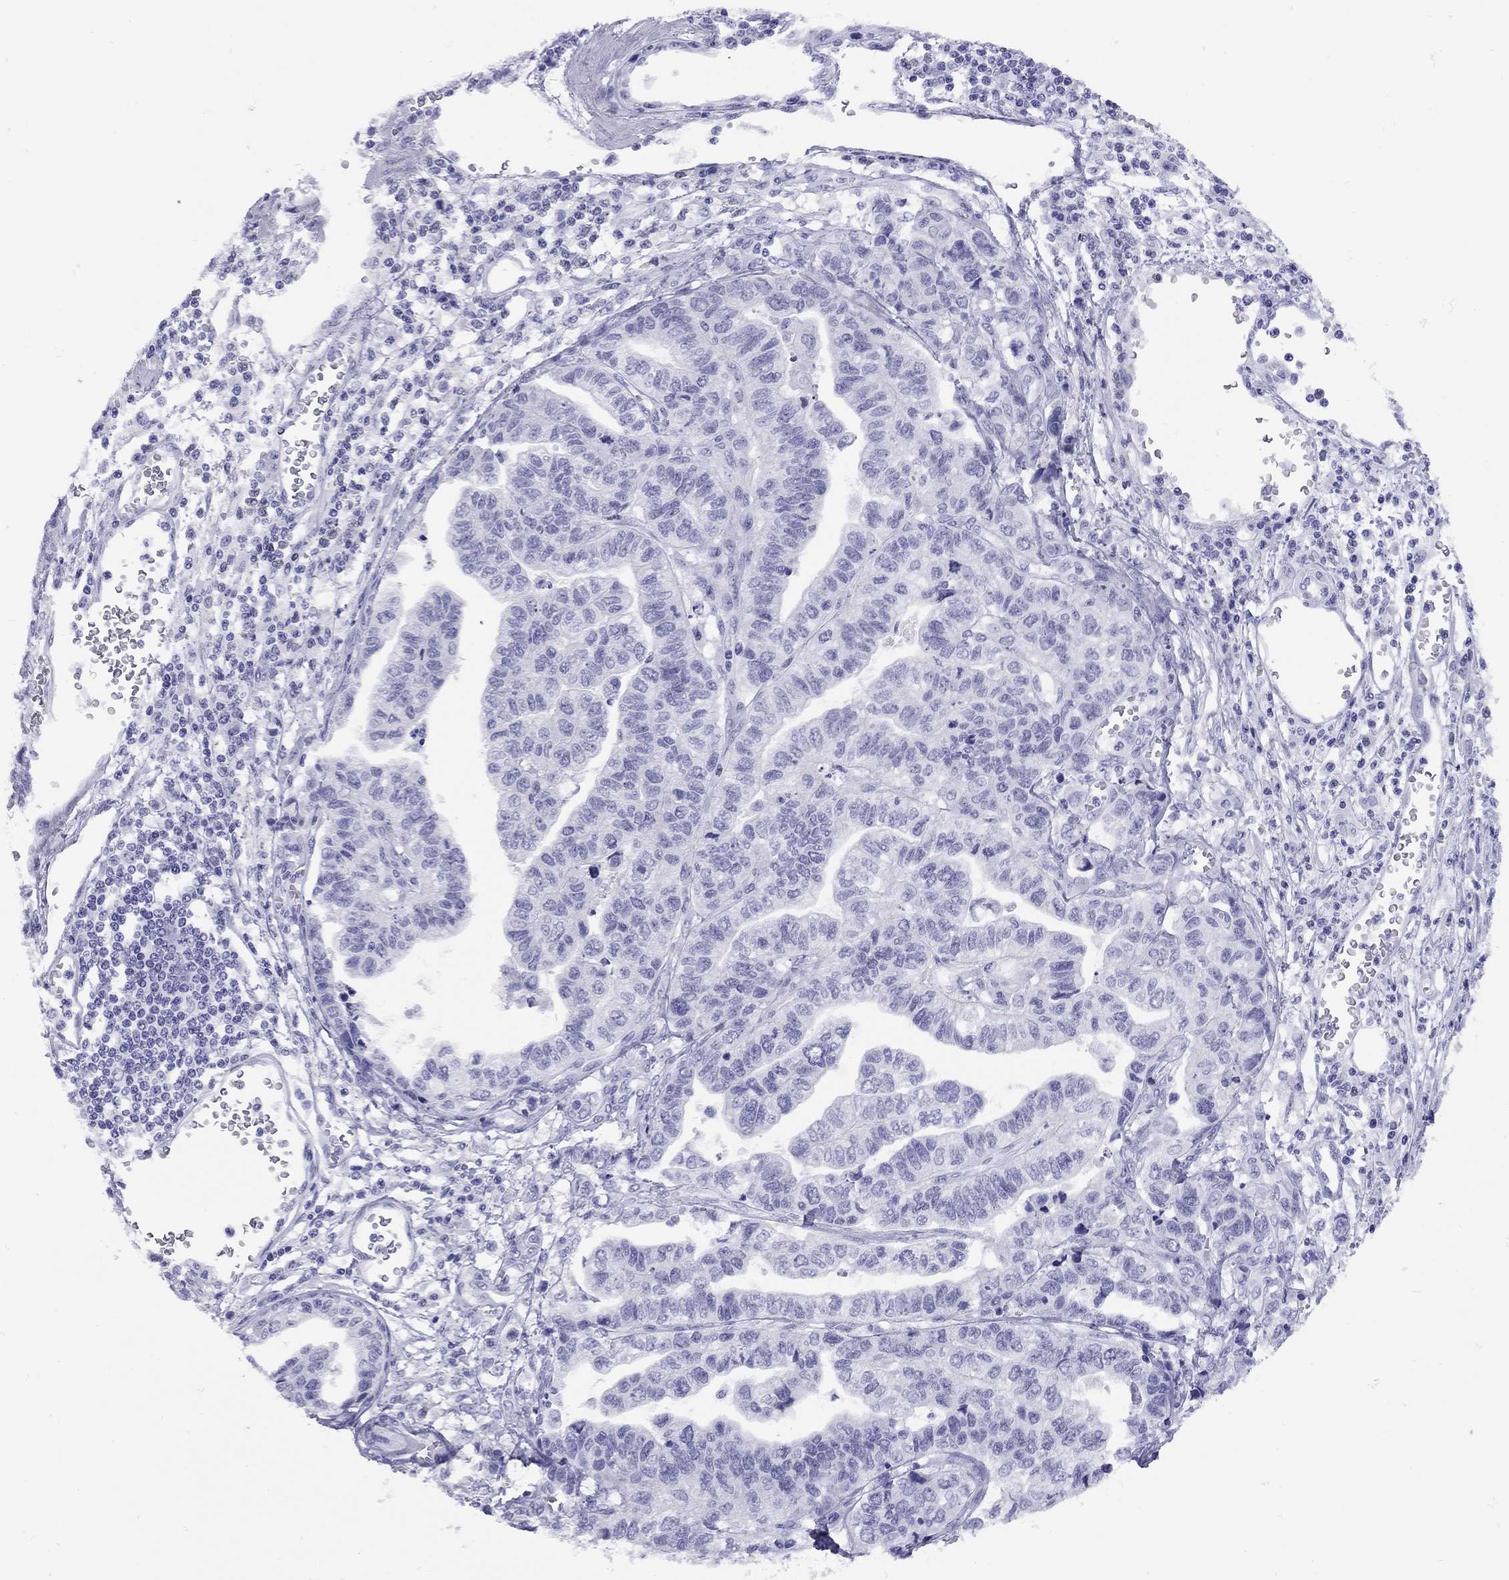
{"staining": {"intensity": "negative", "quantity": "none", "location": "none"}, "tissue": "stomach cancer", "cell_type": "Tumor cells", "image_type": "cancer", "snomed": [{"axis": "morphology", "description": "Adenocarcinoma, NOS"}, {"axis": "topography", "description": "Stomach, upper"}], "caption": "High power microscopy histopathology image of an immunohistochemistry (IHC) micrograph of stomach adenocarcinoma, revealing no significant expression in tumor cells. The staining is performed using DAB brown chromogen with nuclei counter-stained in using hematoxylin.", "gene": "LYAR", "patient": {"sex": "female", "age": 67}}